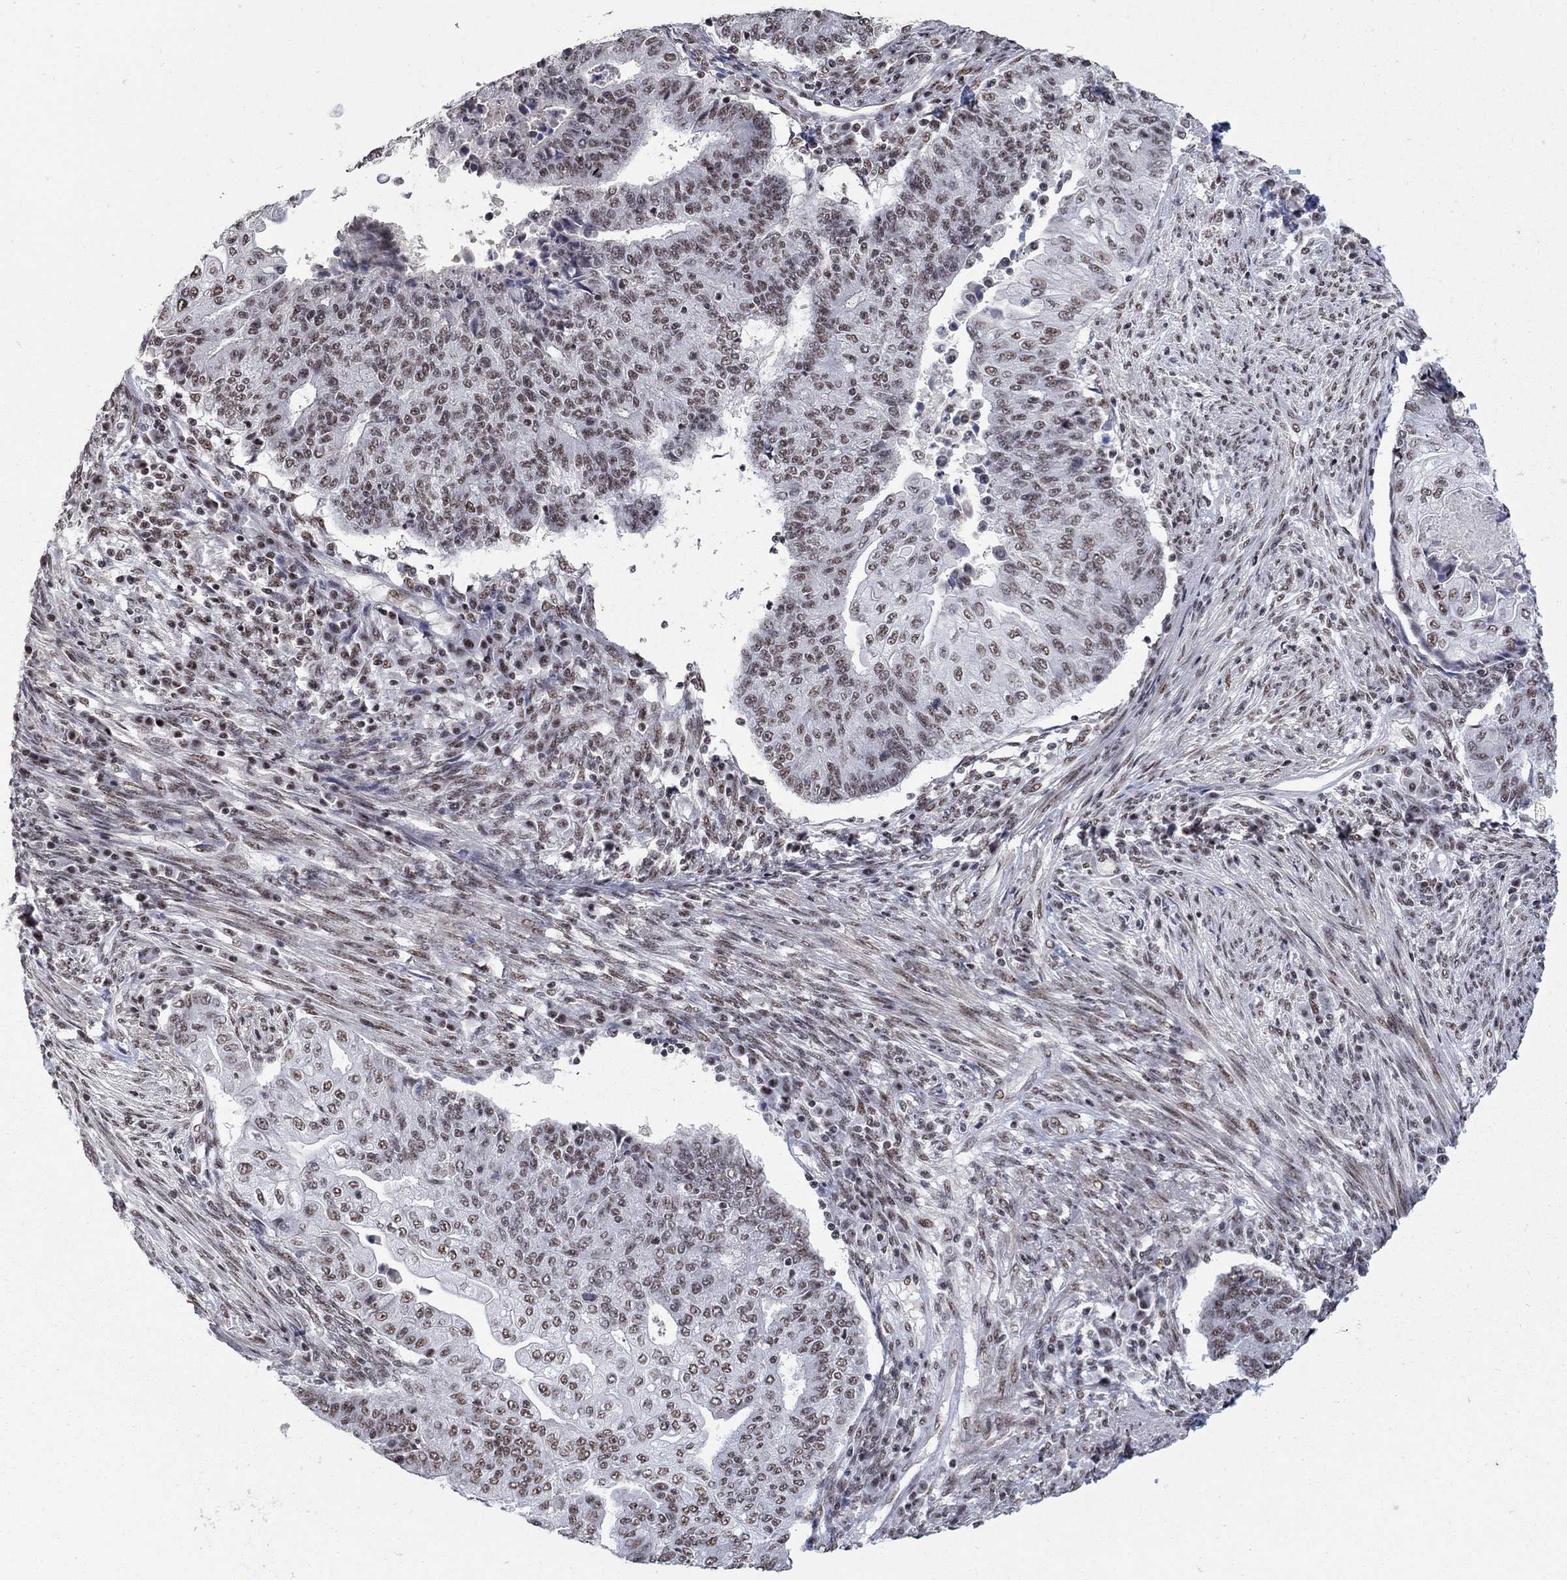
{"staining": {"intensity": "weak", "quantity": "25%-75%", "location": "nuclear"}, "tissue": "endometrial cancer", "cell_type": "Tumor cells", "image_type": "cancer", "snomed": [{"axis": "morphology", "description": "Adenocarcinoma, NOS"}, {"axis": "topography", "description": "Uterus"}, {"axis": "topography", "description": "Endometrium"}], "caption": "Tumor cells show low levels of weak nuclear staining in approximately 25%-75% of cells in human adenocarcinoma (endometrial).", "gene": "PNISR", "patient": {"sex": "female", "age": 54}}